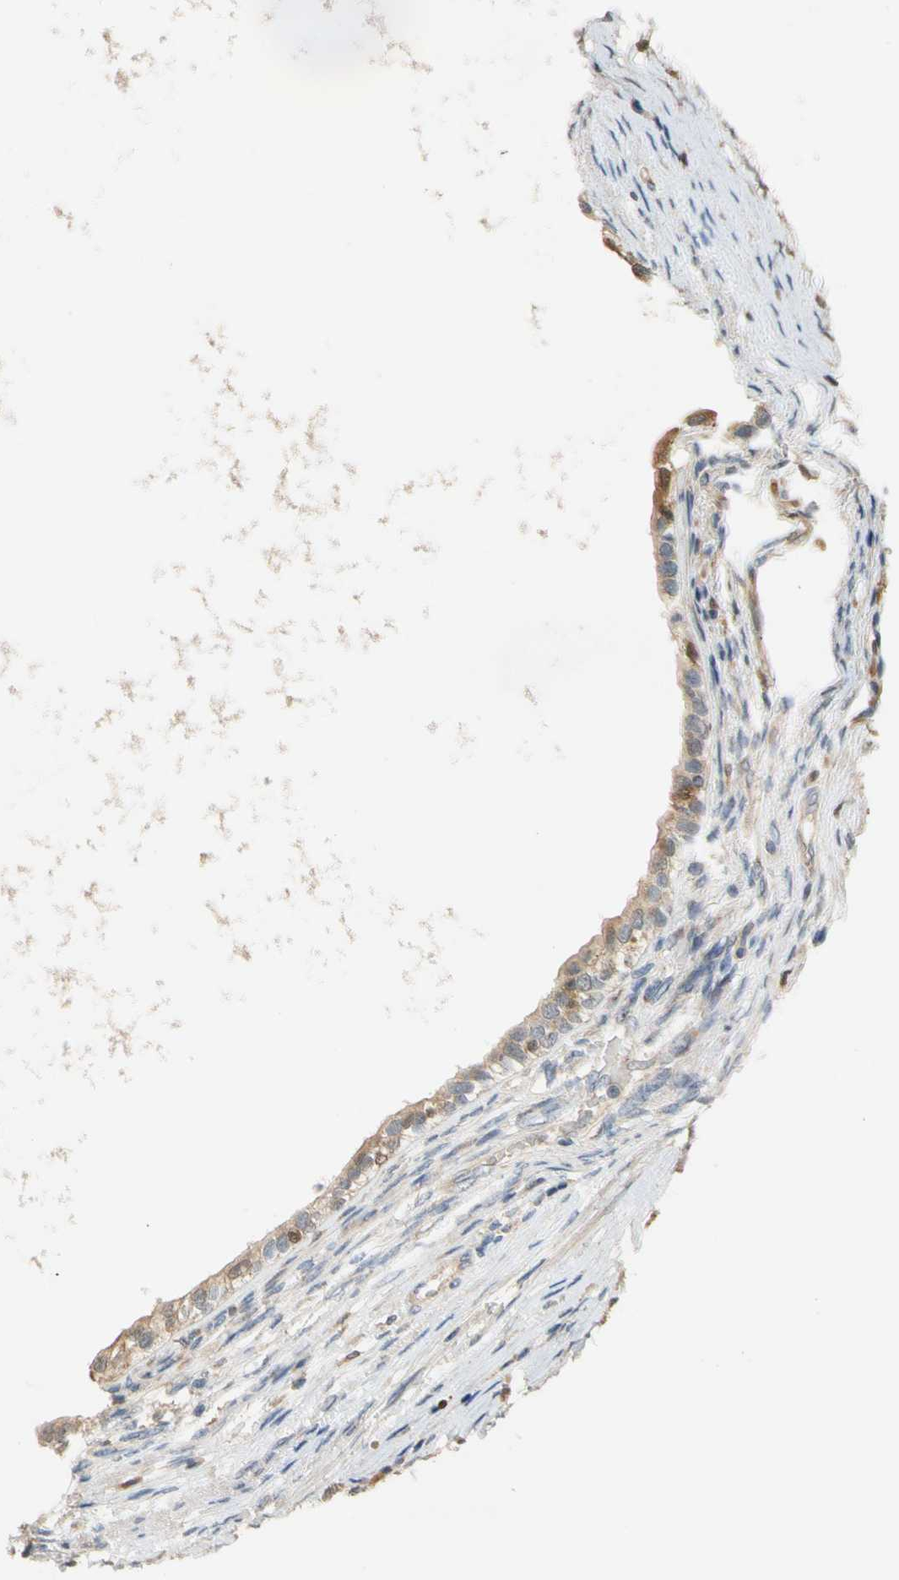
{"staining": {"intensity": "weak", "quantity": "<25%", "location": "cytoplasmic/membranous"}, "tissue": "testis cancer", "cell_type": "Tumor cells", "image_type": "cancer", "snomed": [{"axis": "morphology", "description": "Carcinoma, Embryonal, NOS"}, {"axis": "topography", "description": "Testis"}], "caption": "A high-resolution image shows immunohistochemistry staining of embryonal carcinoma (testis), which exhibits no significant staining in tumor cells.", "gene": "GPSM2", "patient": {"sex": "male", "age": 26}}